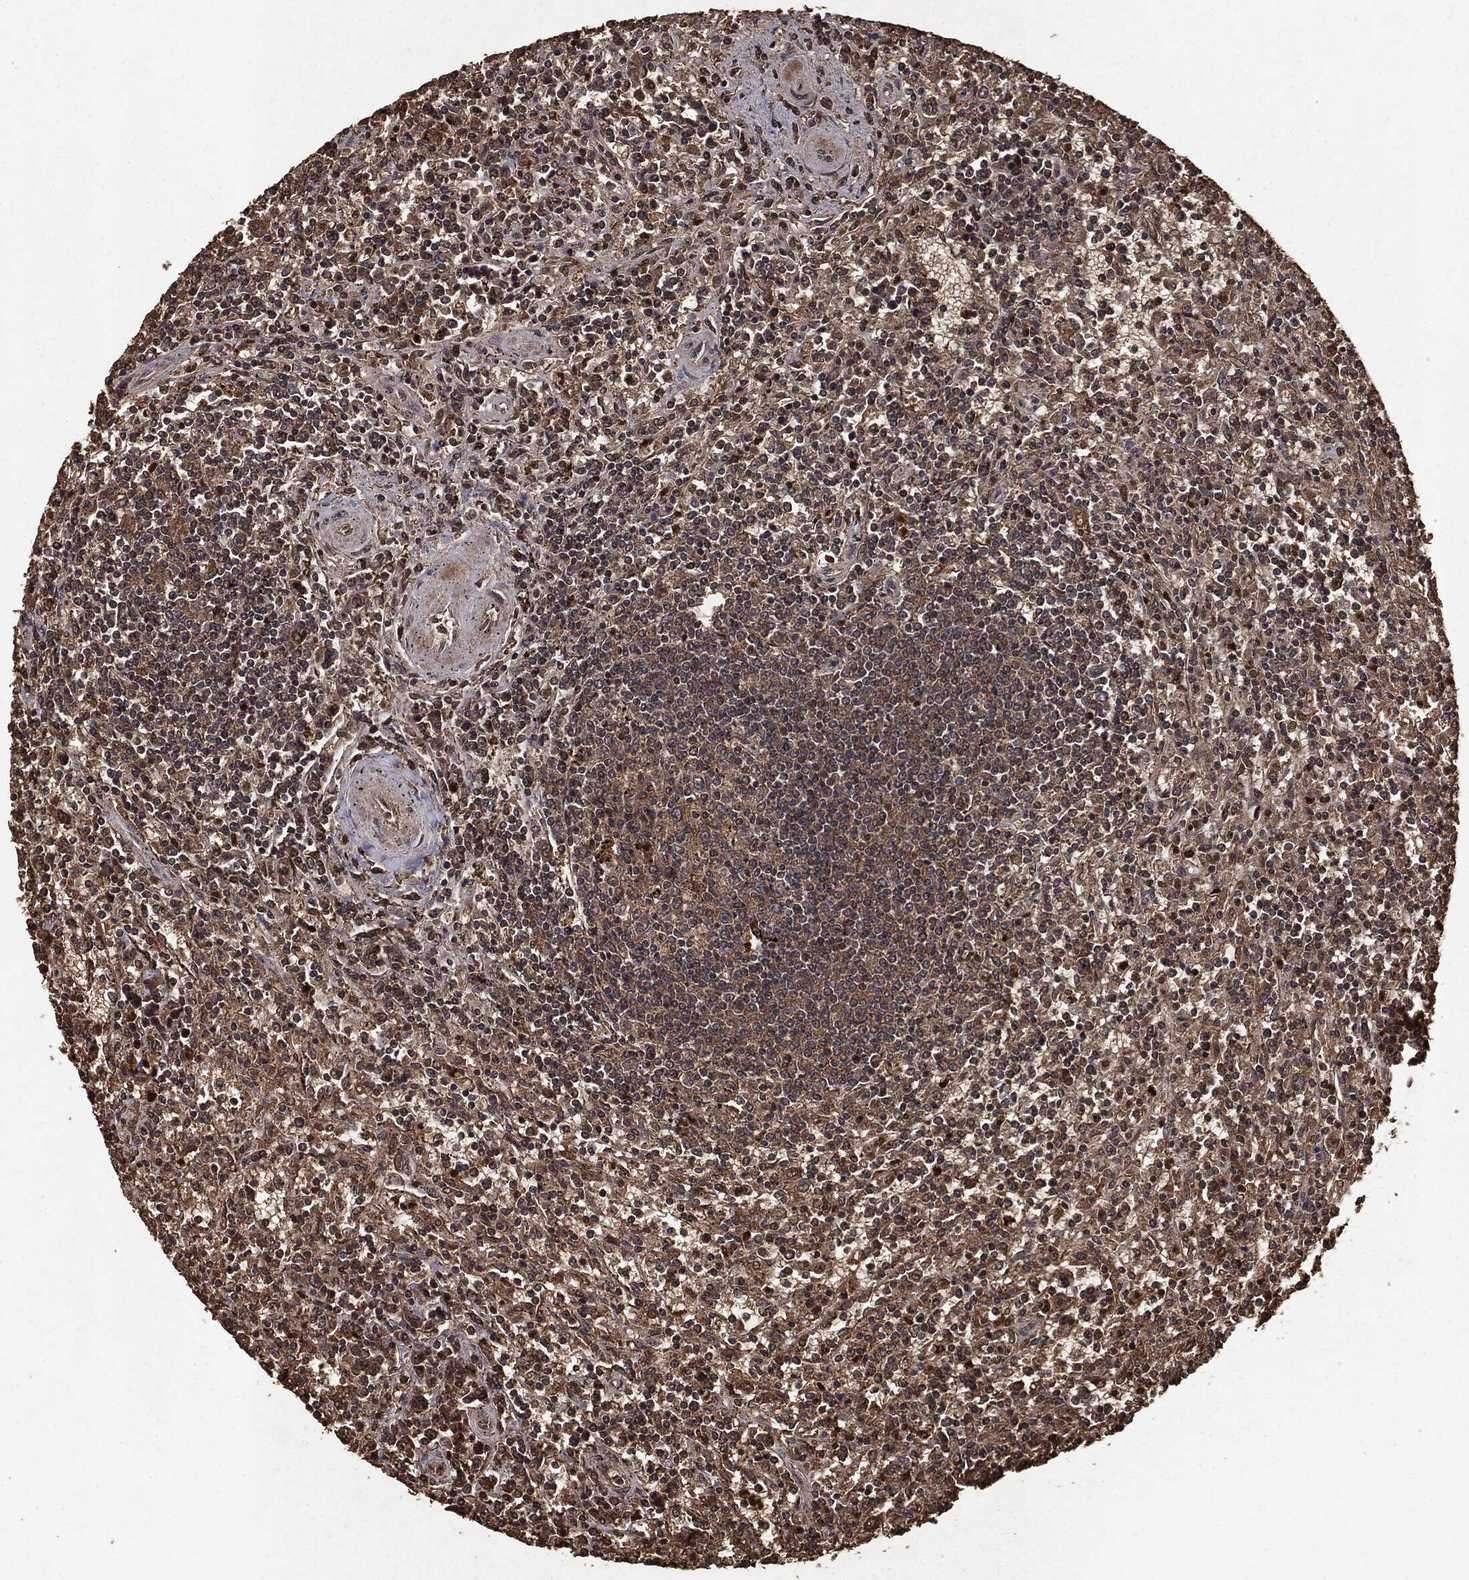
{"staining": {"intensity": "weak", "quantity": ">75%", "location": "cytoplasmic/membranous"}, "tissue": "lymphoma", "cell_type": "Tumor cells", "image_type": "cancer", "snomed": [{"axis": "morphology", "description": "Malignant lymphoma, non-Hodgkin's type, Low grade"}, {"axis": "topography", "description": "Spleen"}], "caption": "Weak cytoplasmic/membranous positivity for a protein is present in approximately >75% of tumor cells of malignant lymphoma, non-Hodgkin's type (low-grade) using immunohistochemistry.", "gene": "NME1", "patient": {"sex": "male", "age": 62}}